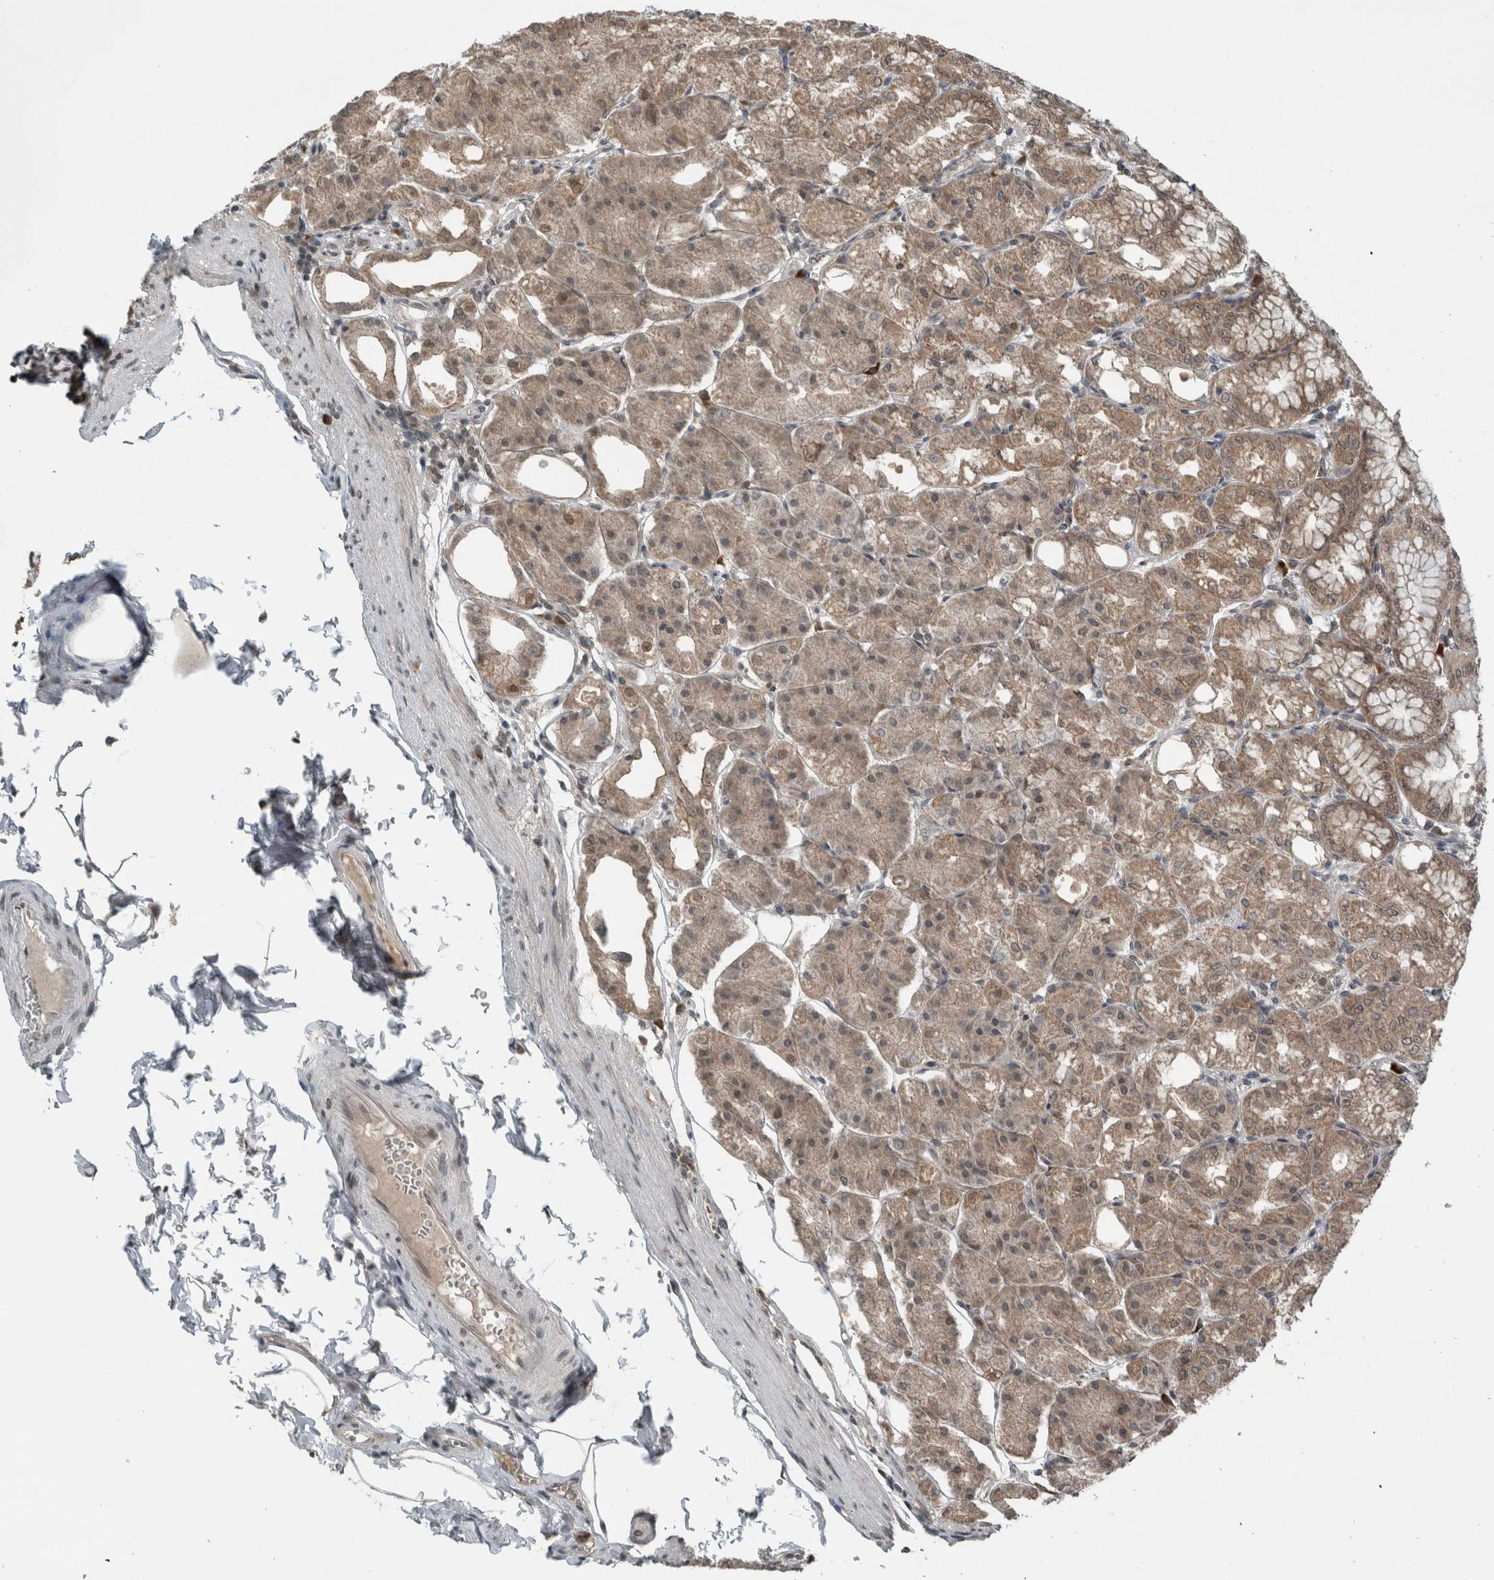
{"staining": {"intensity": "moderate", "quantity": ">75%", "location": "cytoplasmic/membranous,nuclear"}, "tissue": "stomach", "cell_type": "Glandular cells", "image_type": "normal", "snomed": [{"axis": "morphology", "description": "Normal tissue, NOS"}, {"axis": "topography", "description": "Stomach, lower"}], "caption": "Unremarkable stomach was stained to show a protein in brown. There is medium levels of moderate cytoplasmic/membranous,nuclear staining in approximately >75% of glandular cells. (DAB (3,3'-diaminobenzidine) IHC, brown staining for protein, blue staining for nuclei).", "gene": "SPAG7", "patient": {"sex": "male", "age": 71}}